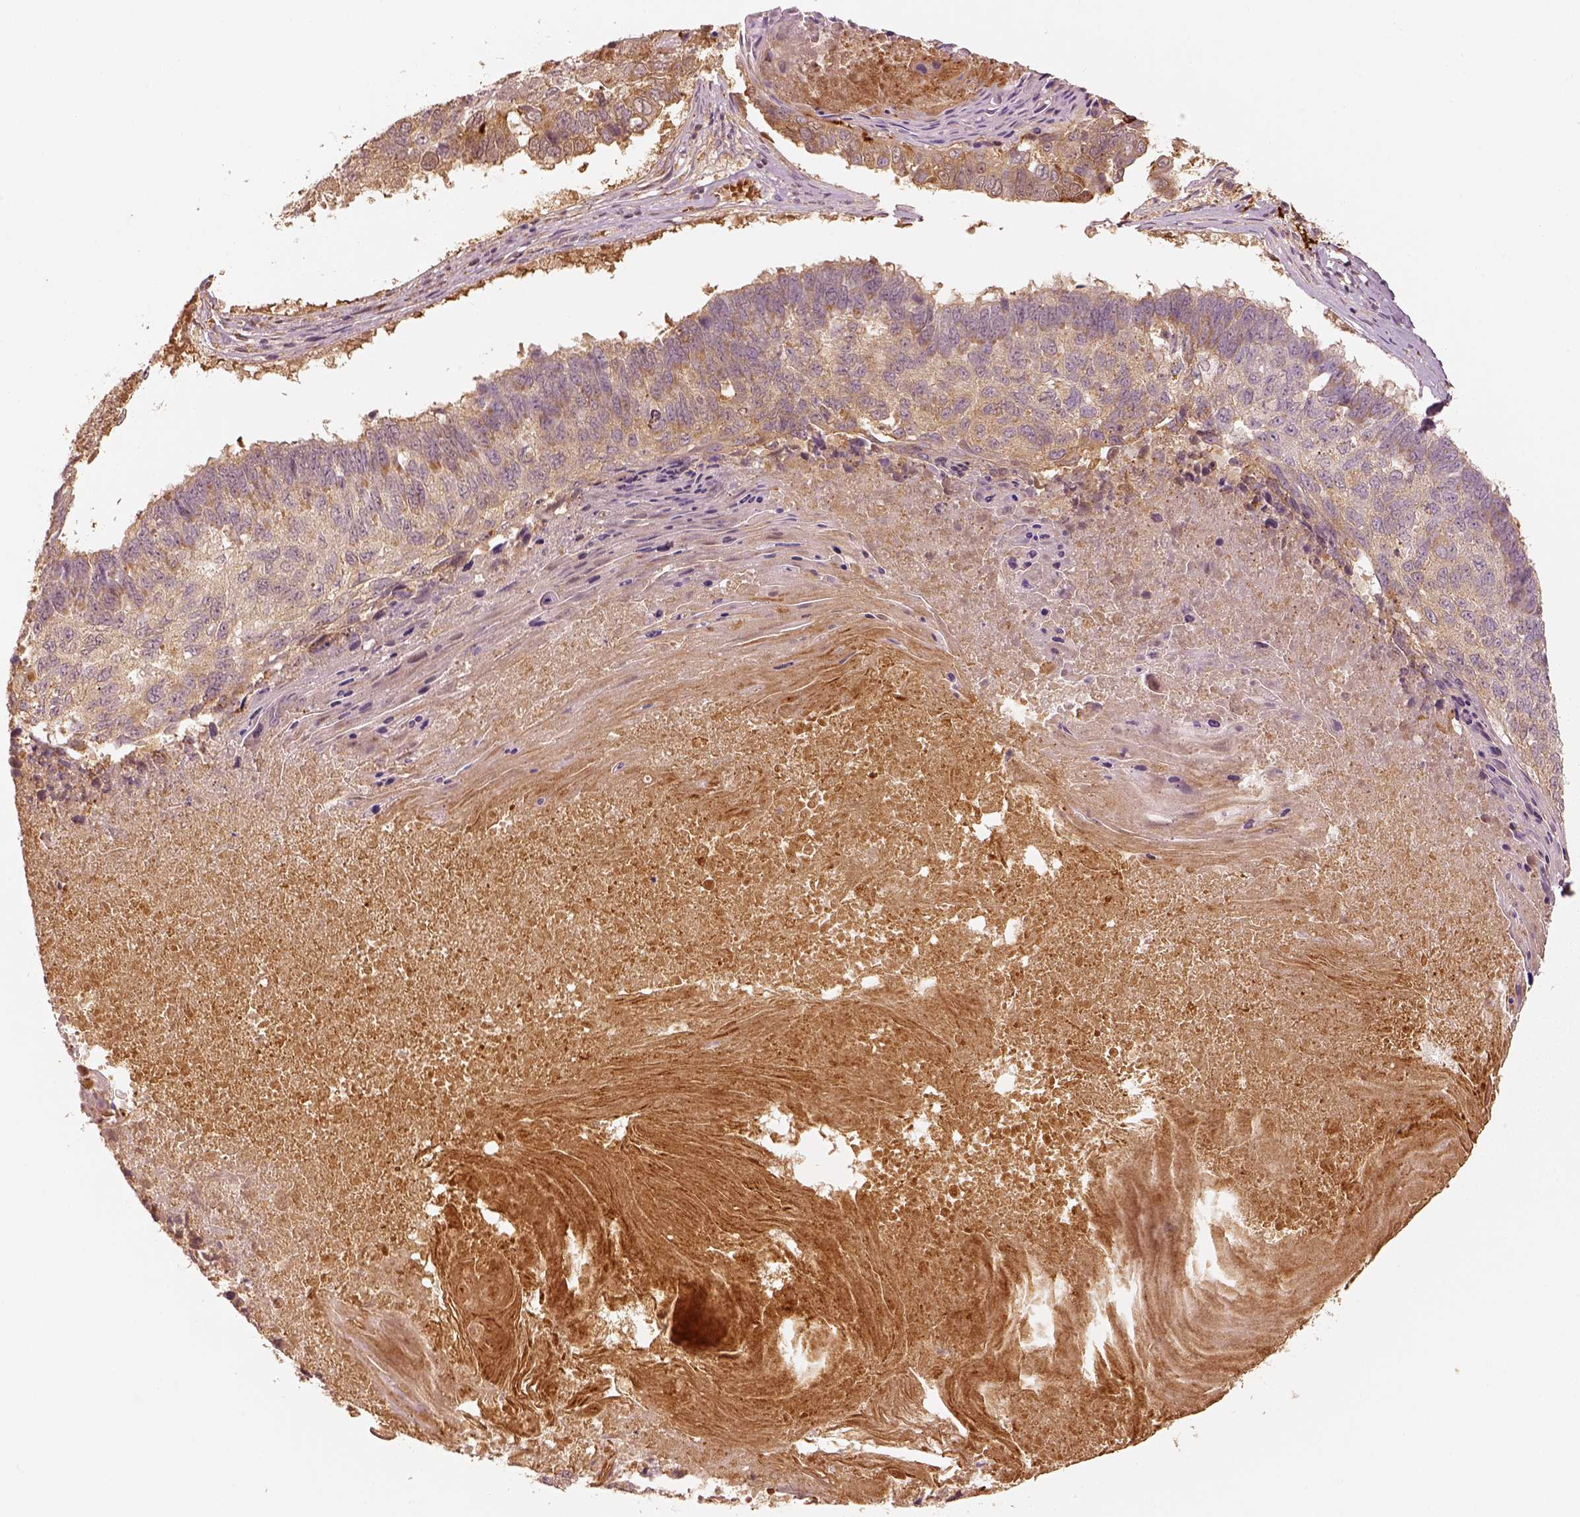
{"staining": {"intensity": "moderate", "quantity": ">75%", "location": "cytoplasmic/membranous"}, "tissue": "lung cancer", "cell_type": "Tumor cells", "image_type": "cancer", "snomed": [{"axis": "morphology", "description": "Squamous cell carcinoma, NOS"}, {"axis": "topography", "description": "Lung"}], "caption": "The photomicrograph exhibits staining of squamous cell carcinoma (lung), revealing moderate cytoplasmic/membranous protein staining (brown color) within tumor cells.", "gene": "FSCN1", "patient": {"sex": "male", "age": 73}}